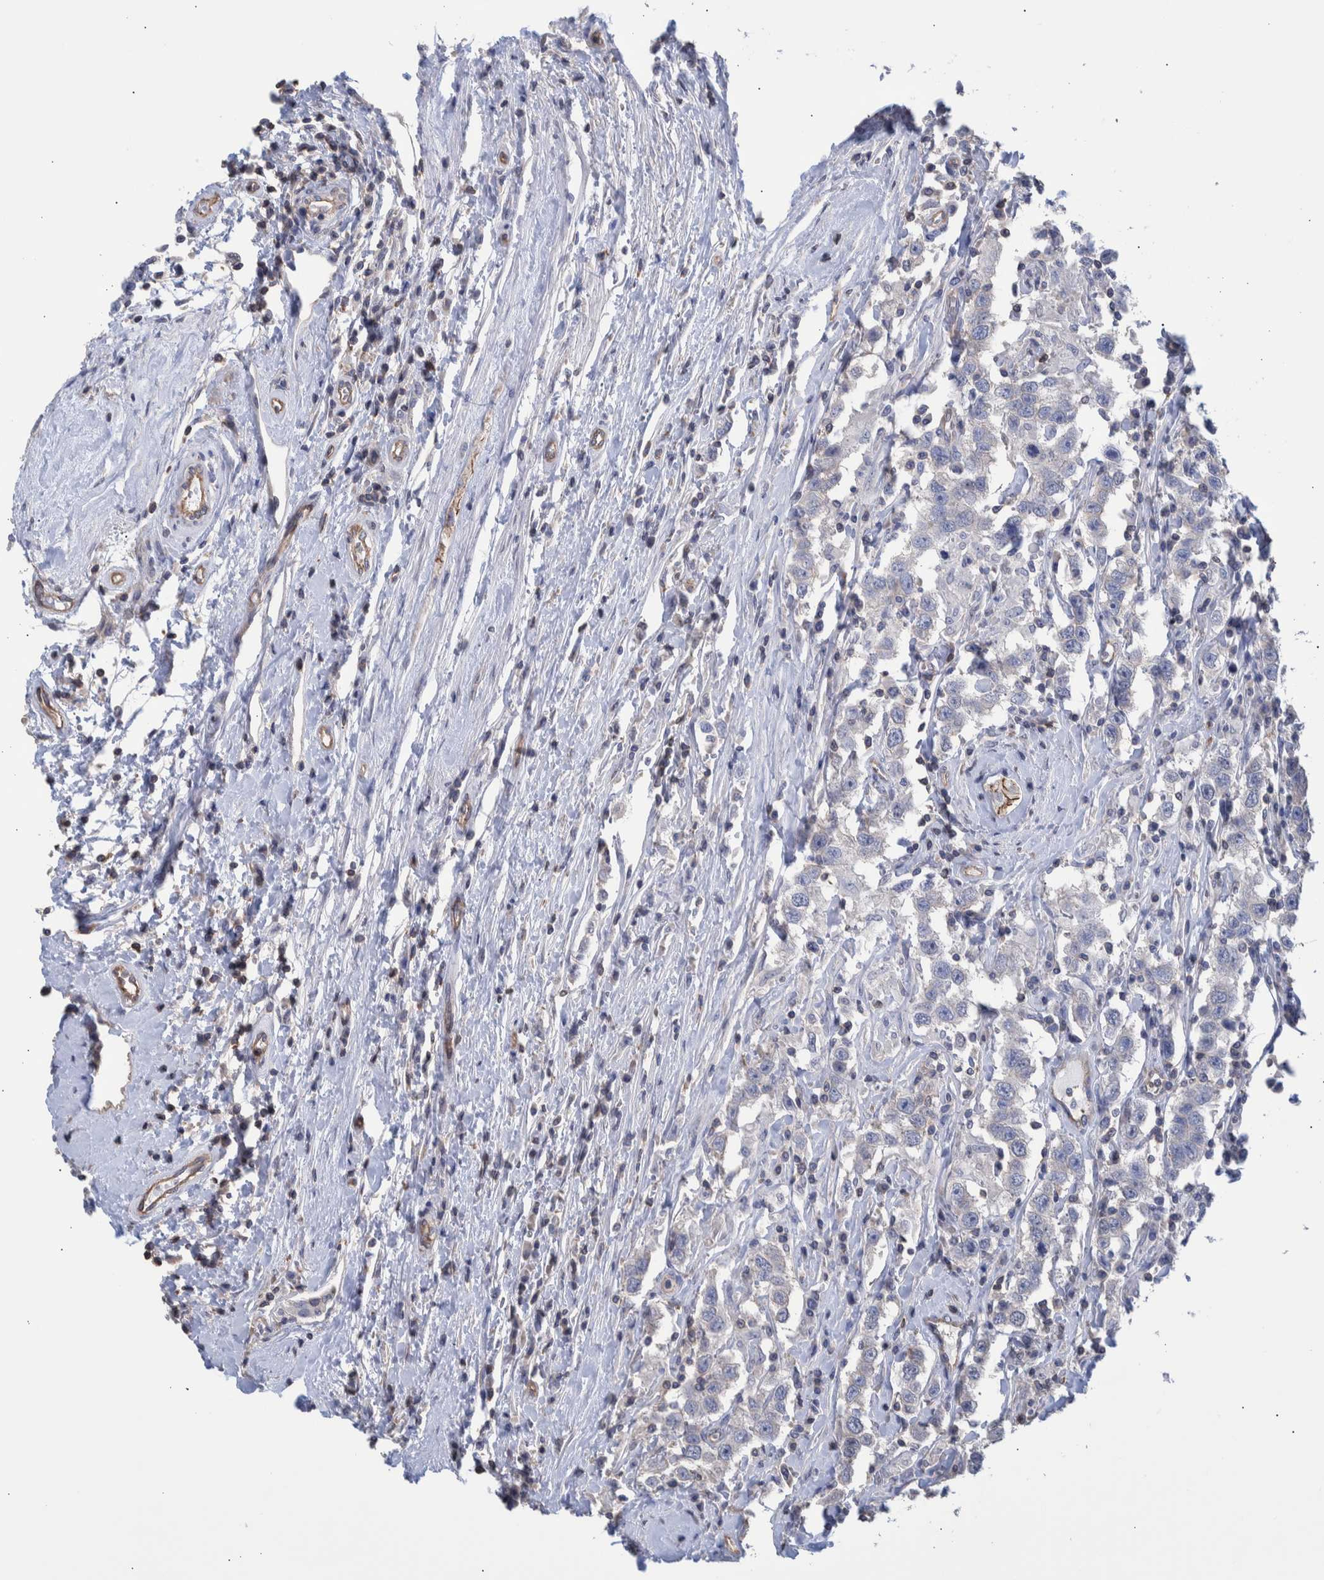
{"staining": {"intensity": "negative", "quantity": "none", "location": "none"}, "tissue": "testis cancer", "cell_type": "Tumor cells", "image_type": "cancer", "snomed": [{"axis": "morphology", "description": "Seminoma, NOS"}, {"axis": "topography", "description": "Testis"}], "caption": "An immunohistochemistry photomicrograph of testis cancer (seminoma) is shown. There is no staining in tumor cells of testis cancer (seminoma).", "gene": "PPP3CC", "patient": {"sex": "male", "age": 41}}